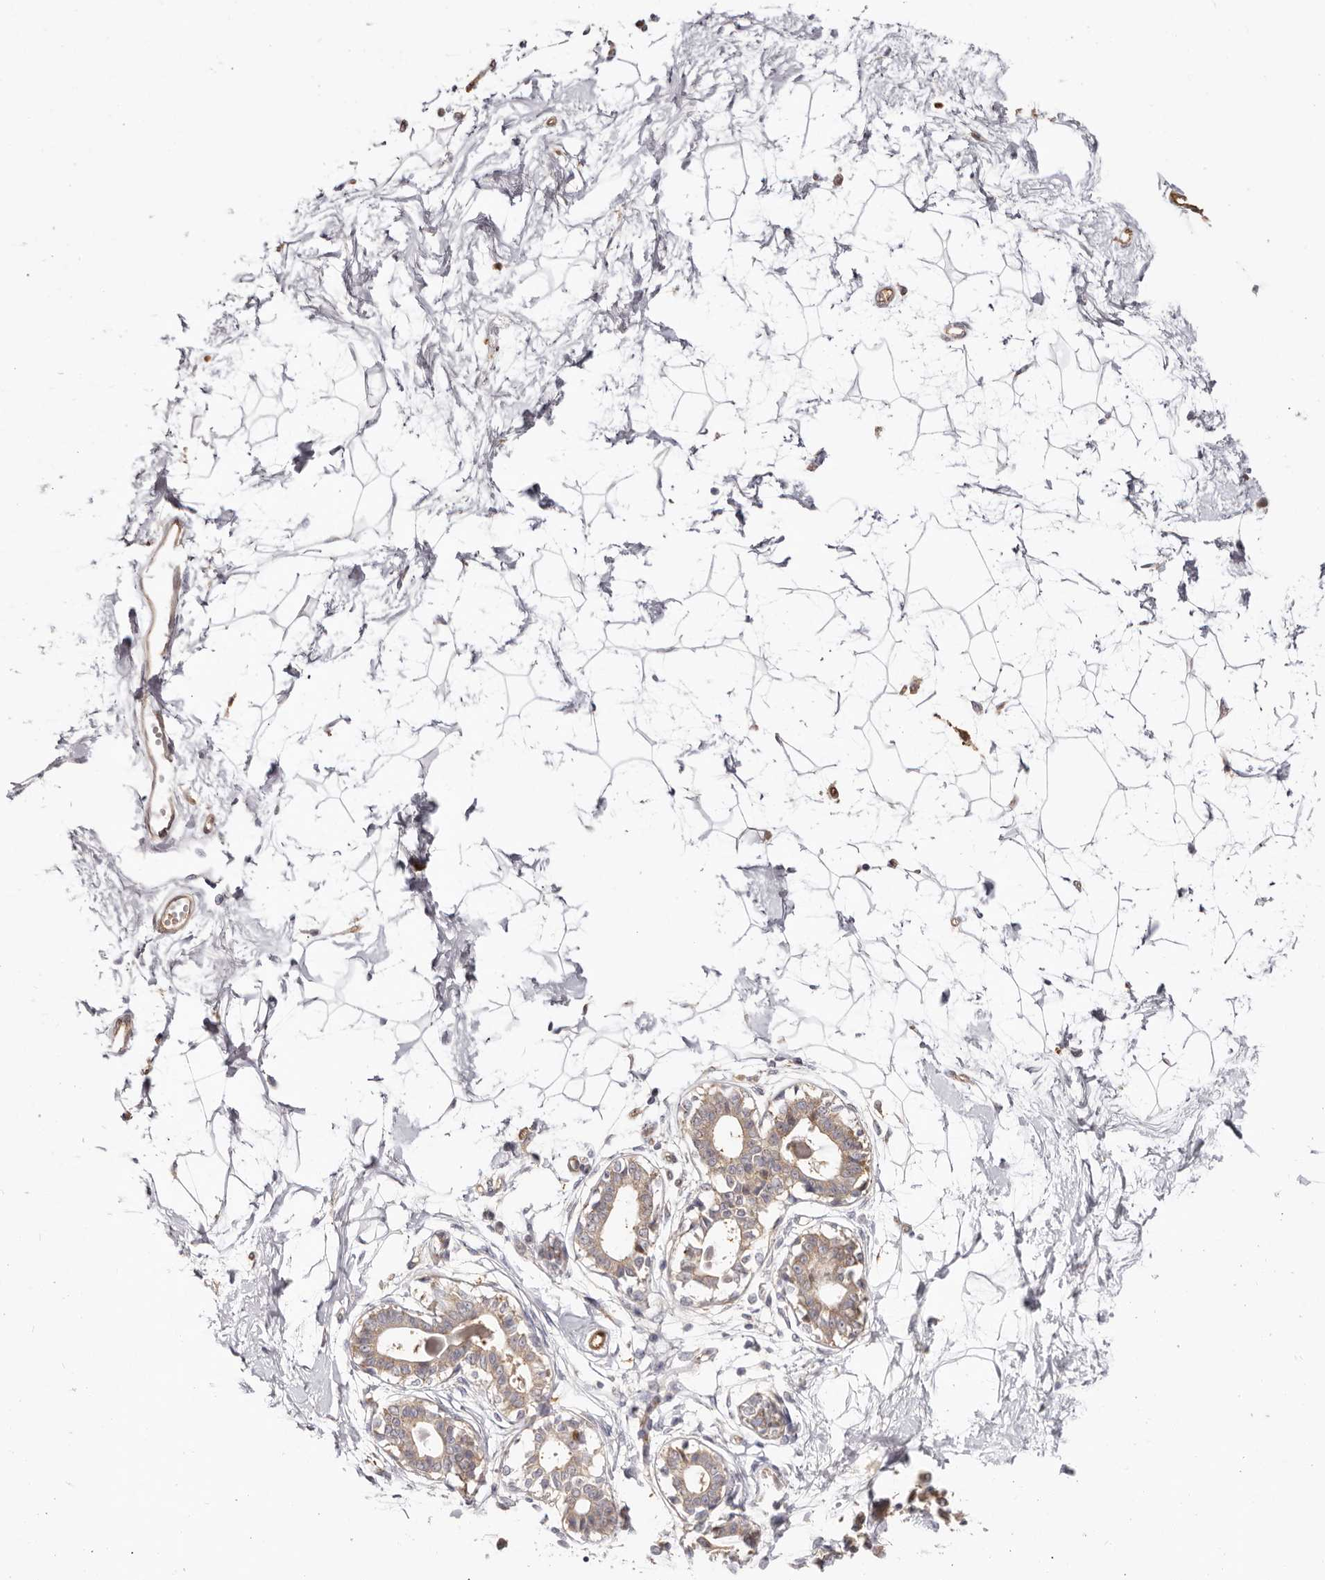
{"staining": {"intensity": "negative", "quantity": "none", "location": "none"}, "tissue": "breast", "cell_type": "Adipocytes", "image_type": "normal", "snomed": [{"axis": "morphology", "description": "Normal tissue, NOS"}, {"axis": "topography", "description": "Breast"}], "caption": "IHC of benign human breast demonstrates no expression in adipocytes.", "gene": "LAP3", "patient": {"sex": "female", "age": 45}}